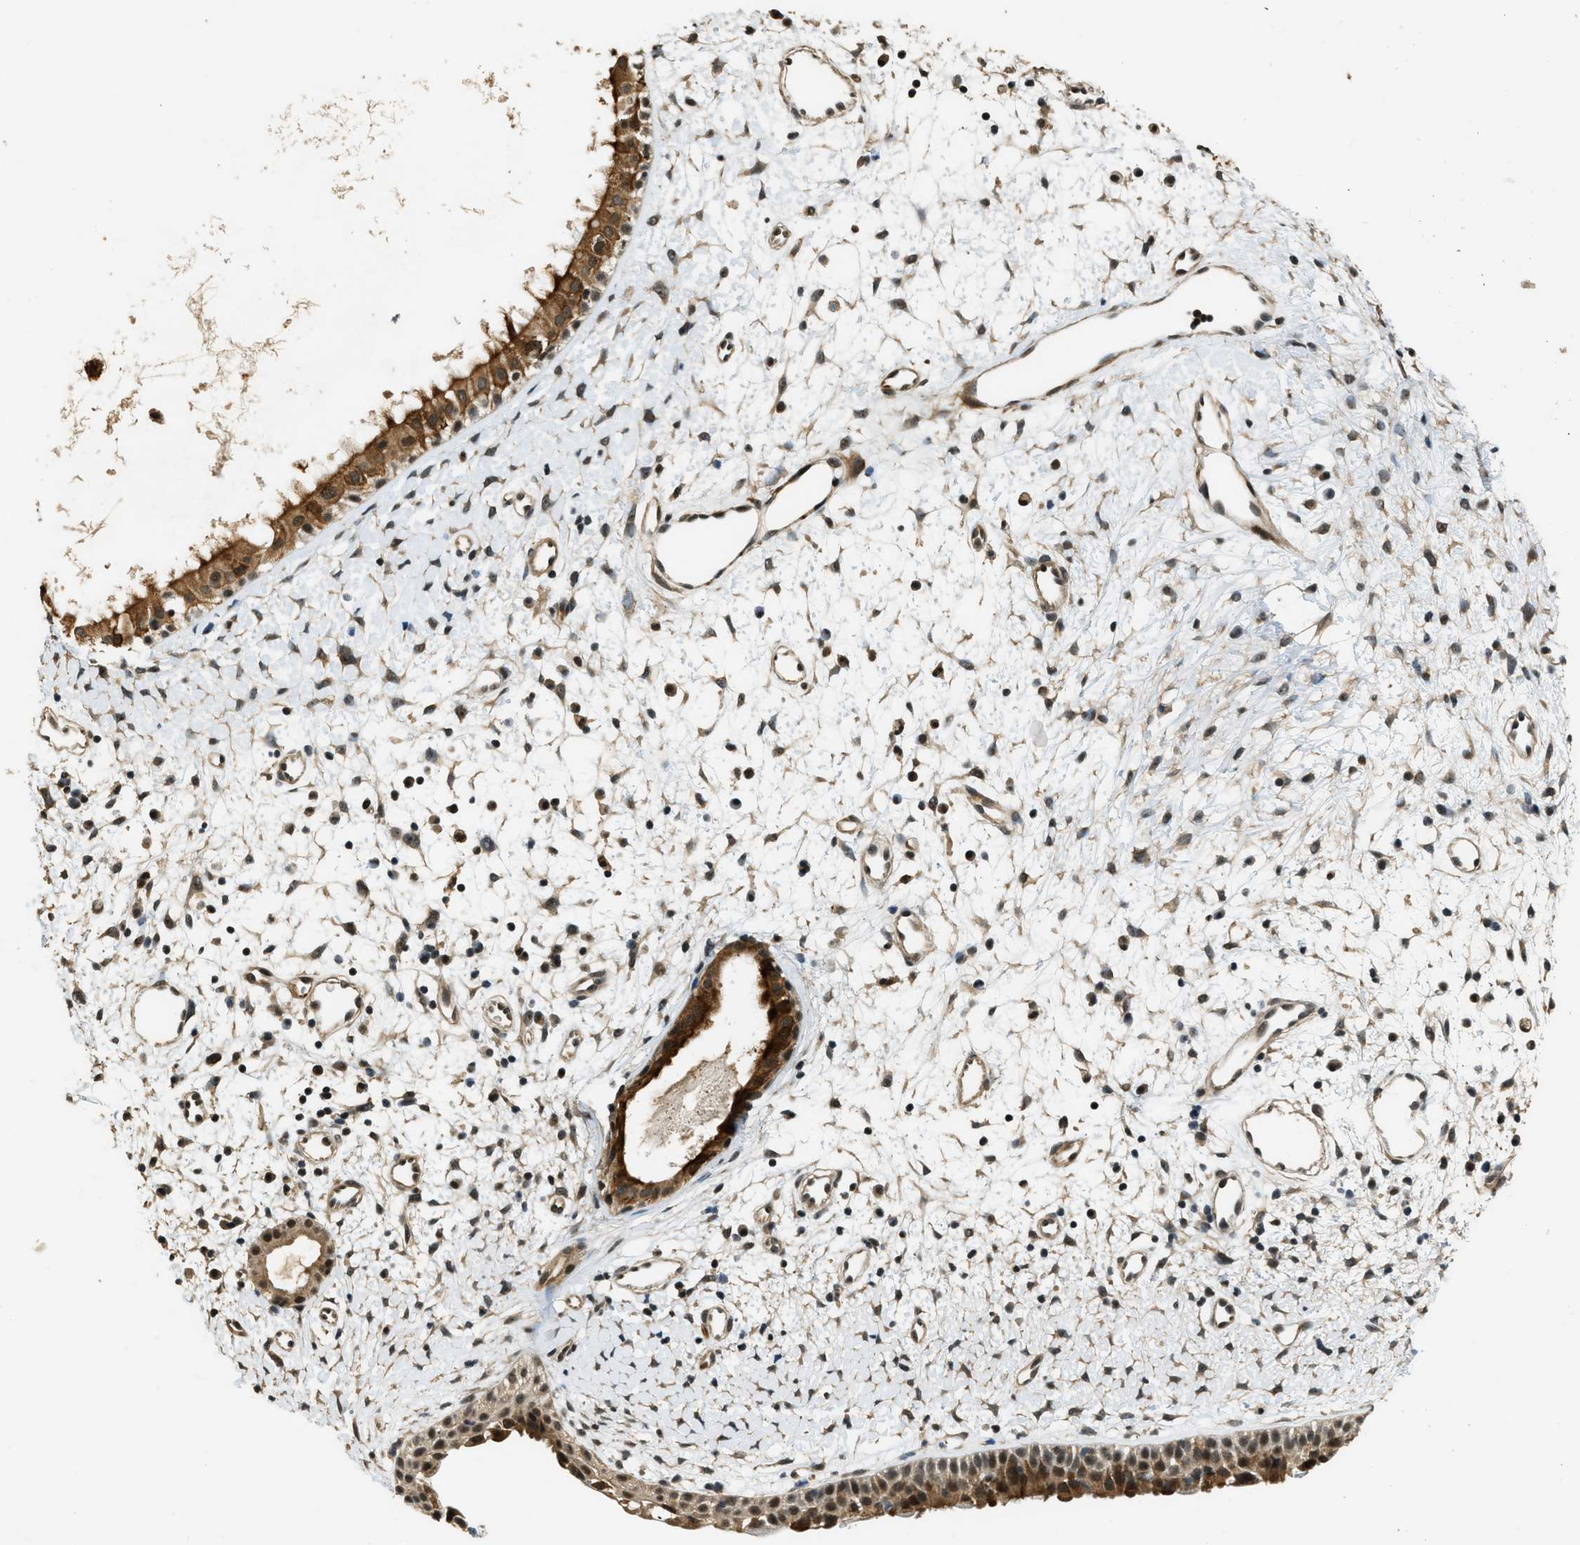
{"staining": {"intensity": "strong", "quantity": ">75%", "location": "cytoplasmic/membranous,nuclear"}, "tissue": "nasopharynx", "cell_type": "Respiratory epithelial cells", "image_type": "normal", "snomed": [{"axis": "morphology", "description": "Normal tissue, NOS"}, {"axis": "topography", "description": "Nasopharynx"}], "caption": "Immunohistochemical staining of normal nasopharynx reveals high levels of strong cytoplasmic/membranous,nuclear staining in approximately >75% of respiratory epithelial cells.", "gene": "MED21", "patient": {"sex": "male", "age": 22}}